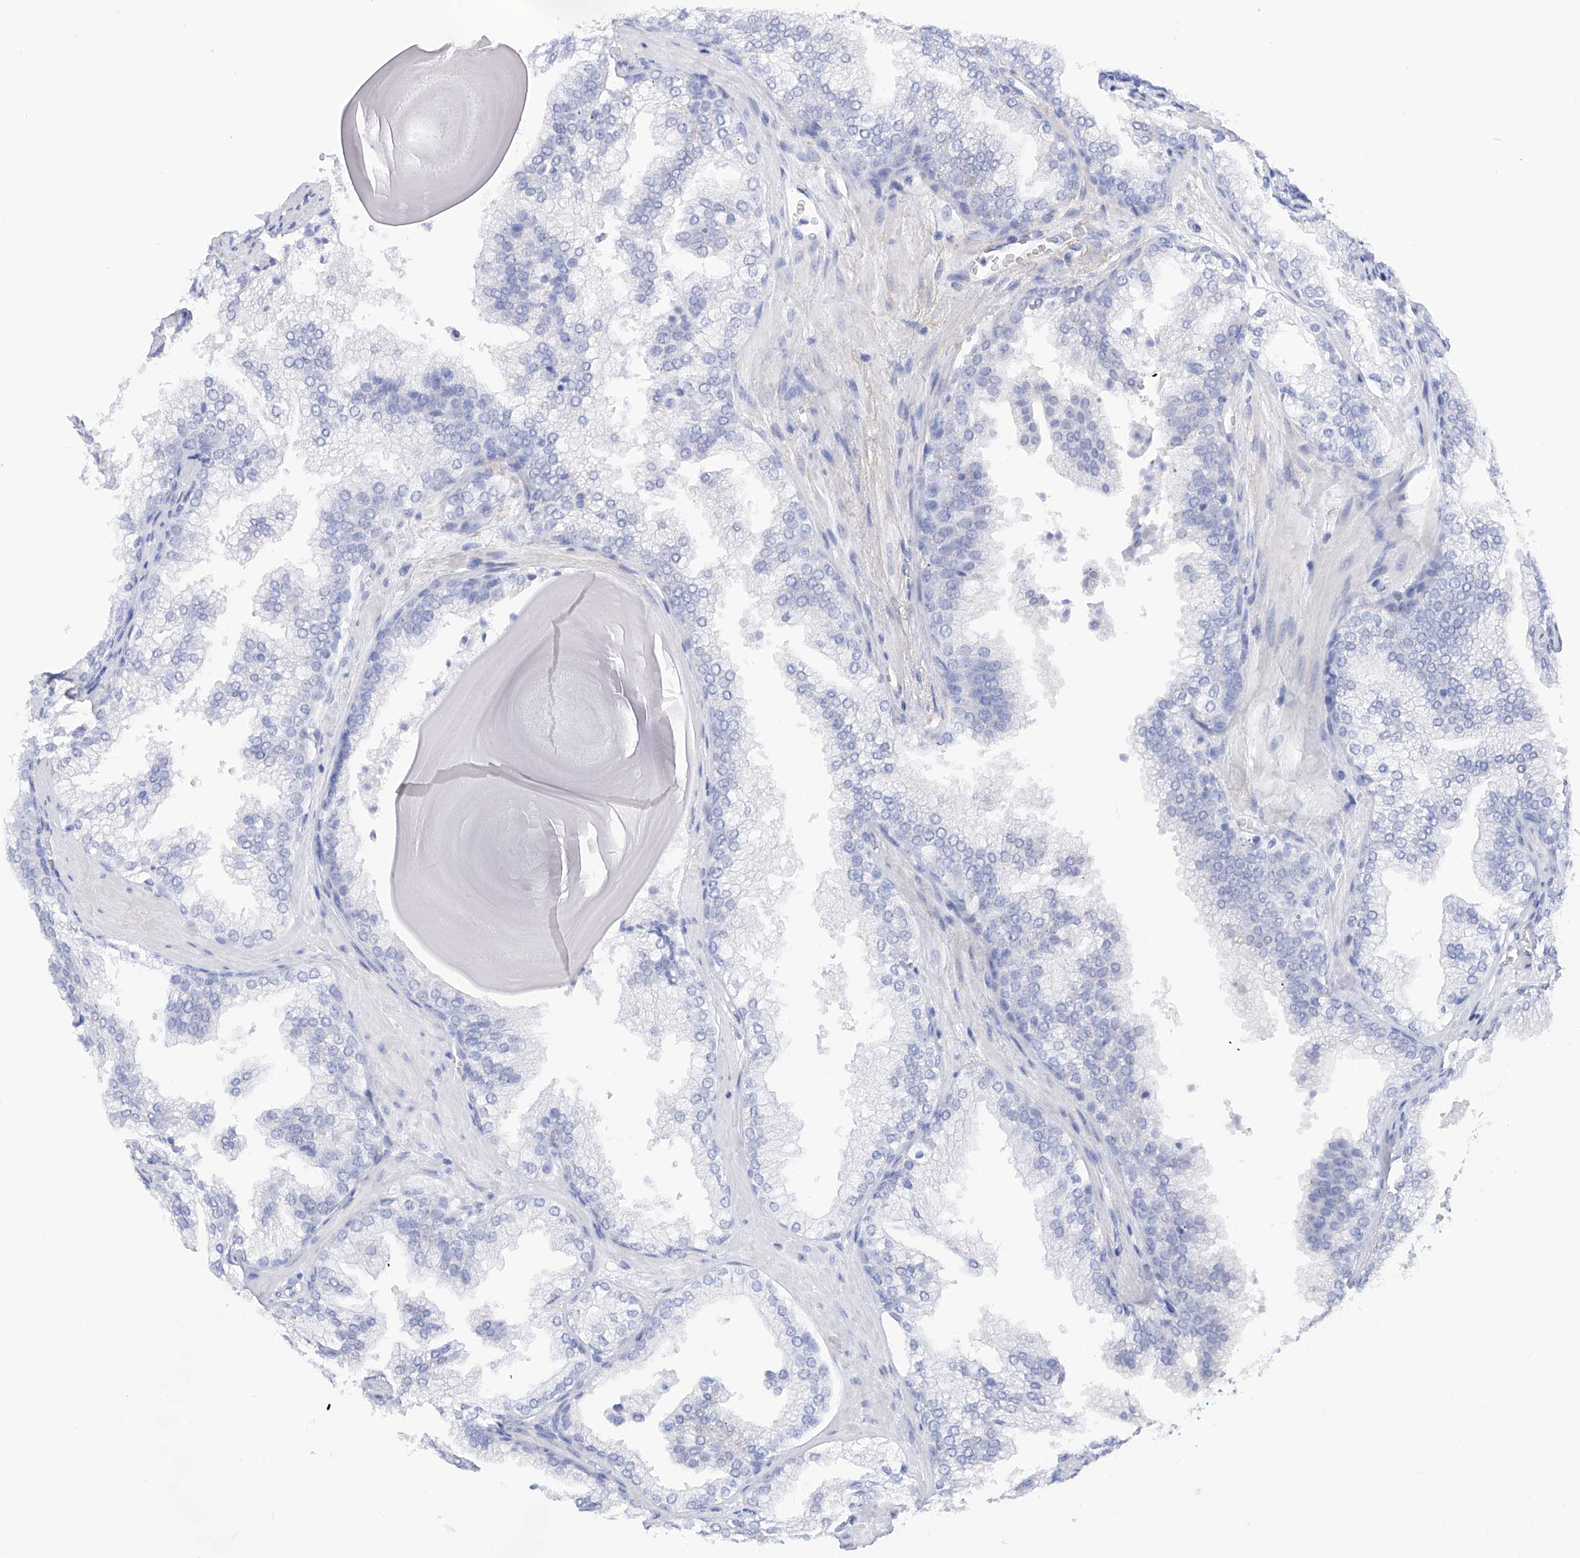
{"staining": {"intensity": "negative", "quantity": "none", "location": "none"}, "tissue": "prostate cancer", "cell_type": "Tumor cells", "image_type": "cancer", "snomed": [{"axis": "morphology", "description": "Adenocarcinoma, High grade"}, {"axis": "topography", "description": "Prostate"}], "caption": "Prostate cancer stained for a protein using immunohistochemistry (IHC) demonstrates no positivity tumor cells.", "gene": "FLG", "patient": {"sex": "male", "age": 62}}